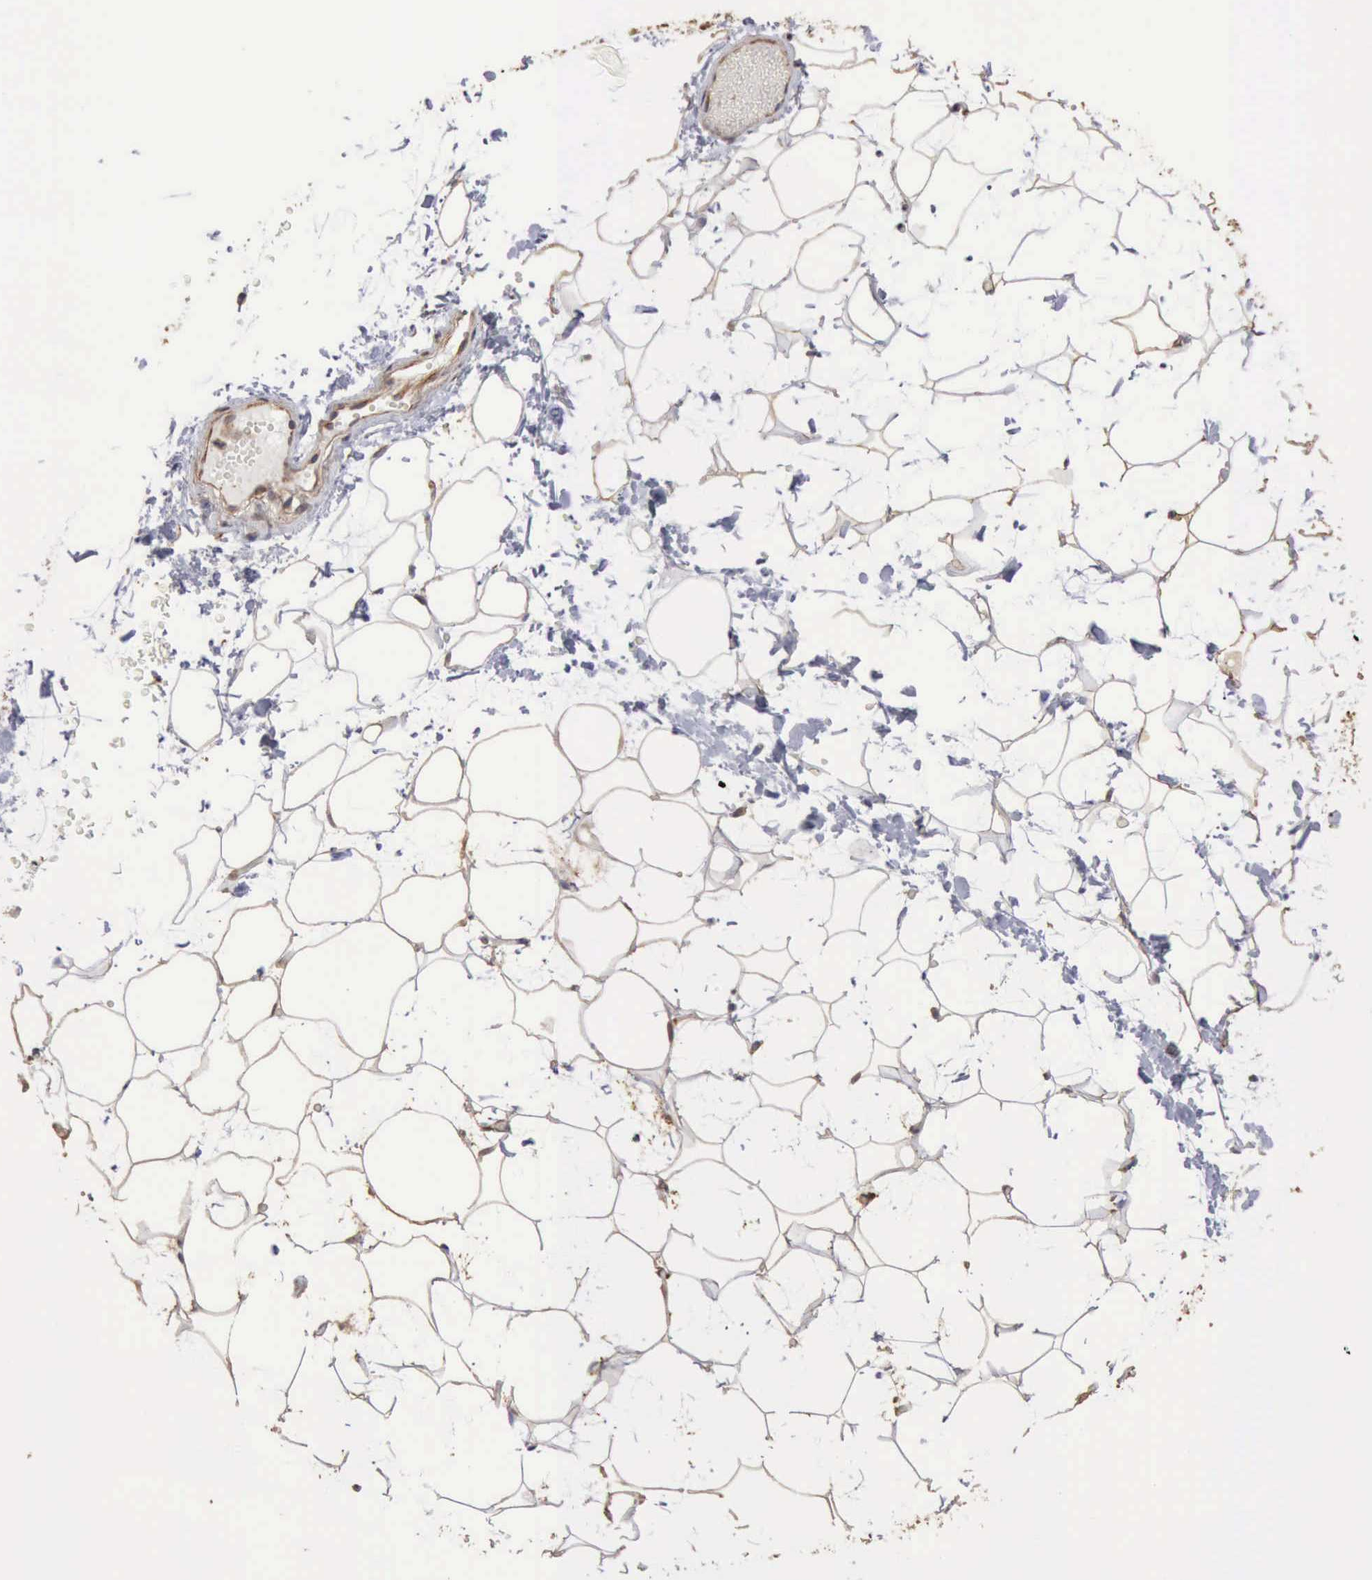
{"staining": {"intensity": "moderate", "quantity": "25%-75%", "location": "cytoplasmic/membranous"}, "tissue": "adipose tissue", "cell_type": "Adipocytes", "image_type": "normal", "snomed": [{"axis": "morphology", "description": "Normal tissue, NOS"}, {"axis": "morphology", "description": "Fibrosis, NOS"}, {"axis": "topography", "description": "Breast"}], "caption": "This micrograph reveals immunohistochemistry (IHC) staining of unremarkable human adipose tissue, with medium moderate cytoplasmic/membranous positivity in approximately 25%-75% of adipocytes.", "gene": "GPR101", "patient": {"sex": "female", "age": 24}}